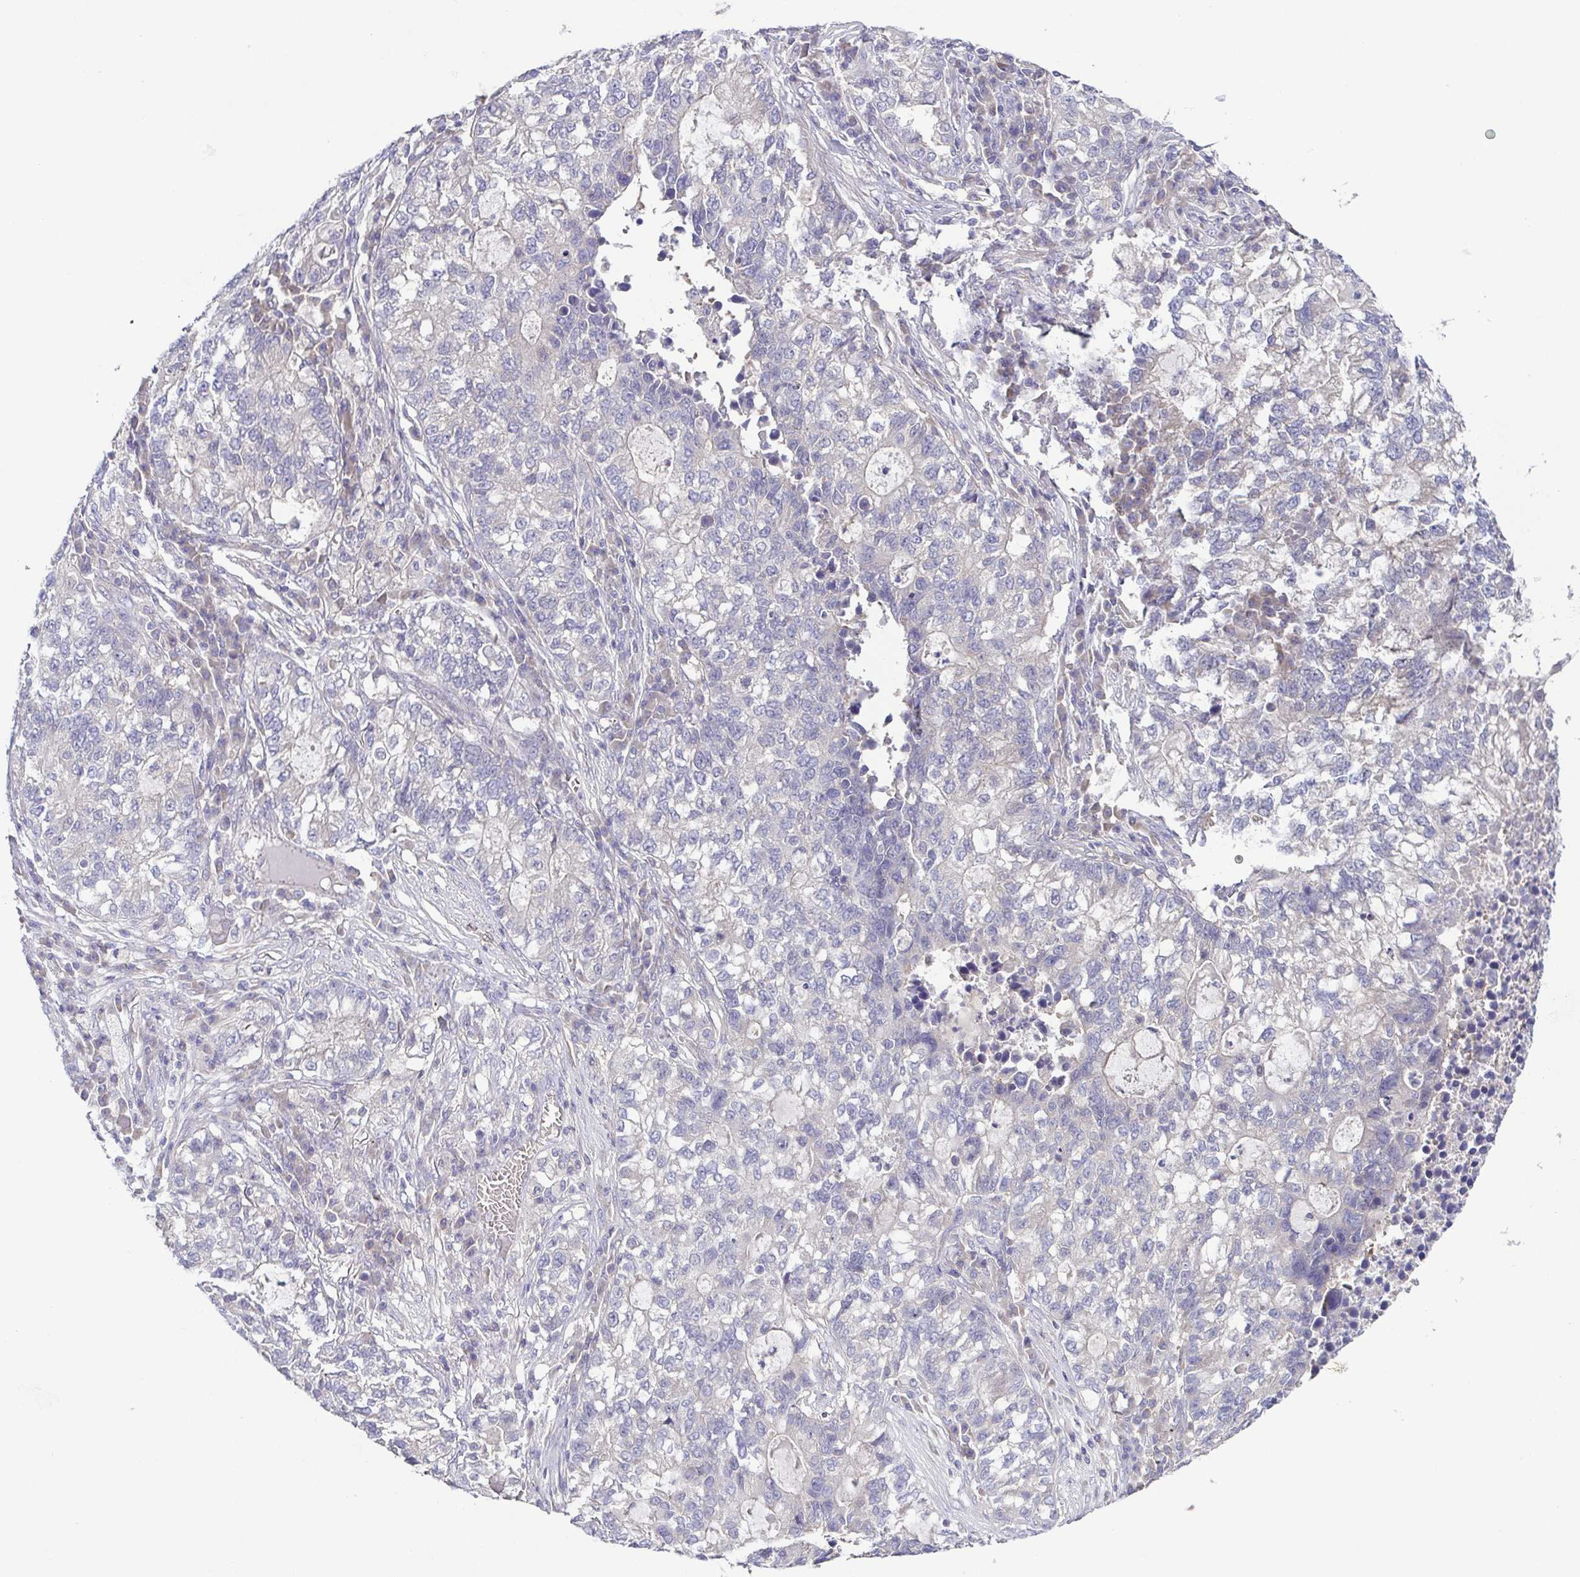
{"staining": {"intensity": "negative", "quantity": "none", "location": "none"}, "tissue": "lung cancer", "cell_type": "Tumor cells", "image_type": "cancer", "snomed": [{"axis": "morphology", "description": "Adenocarcinoma, NOS"}, {"axis": "topography", "description": "Lung"}], "caption": "Lung adenocarcinoma stained for a protein using IHC demonstrates no positivity tumor cells.", "gene": "CFAP97D1", "patient": {"sex": "male", "age": 57}}